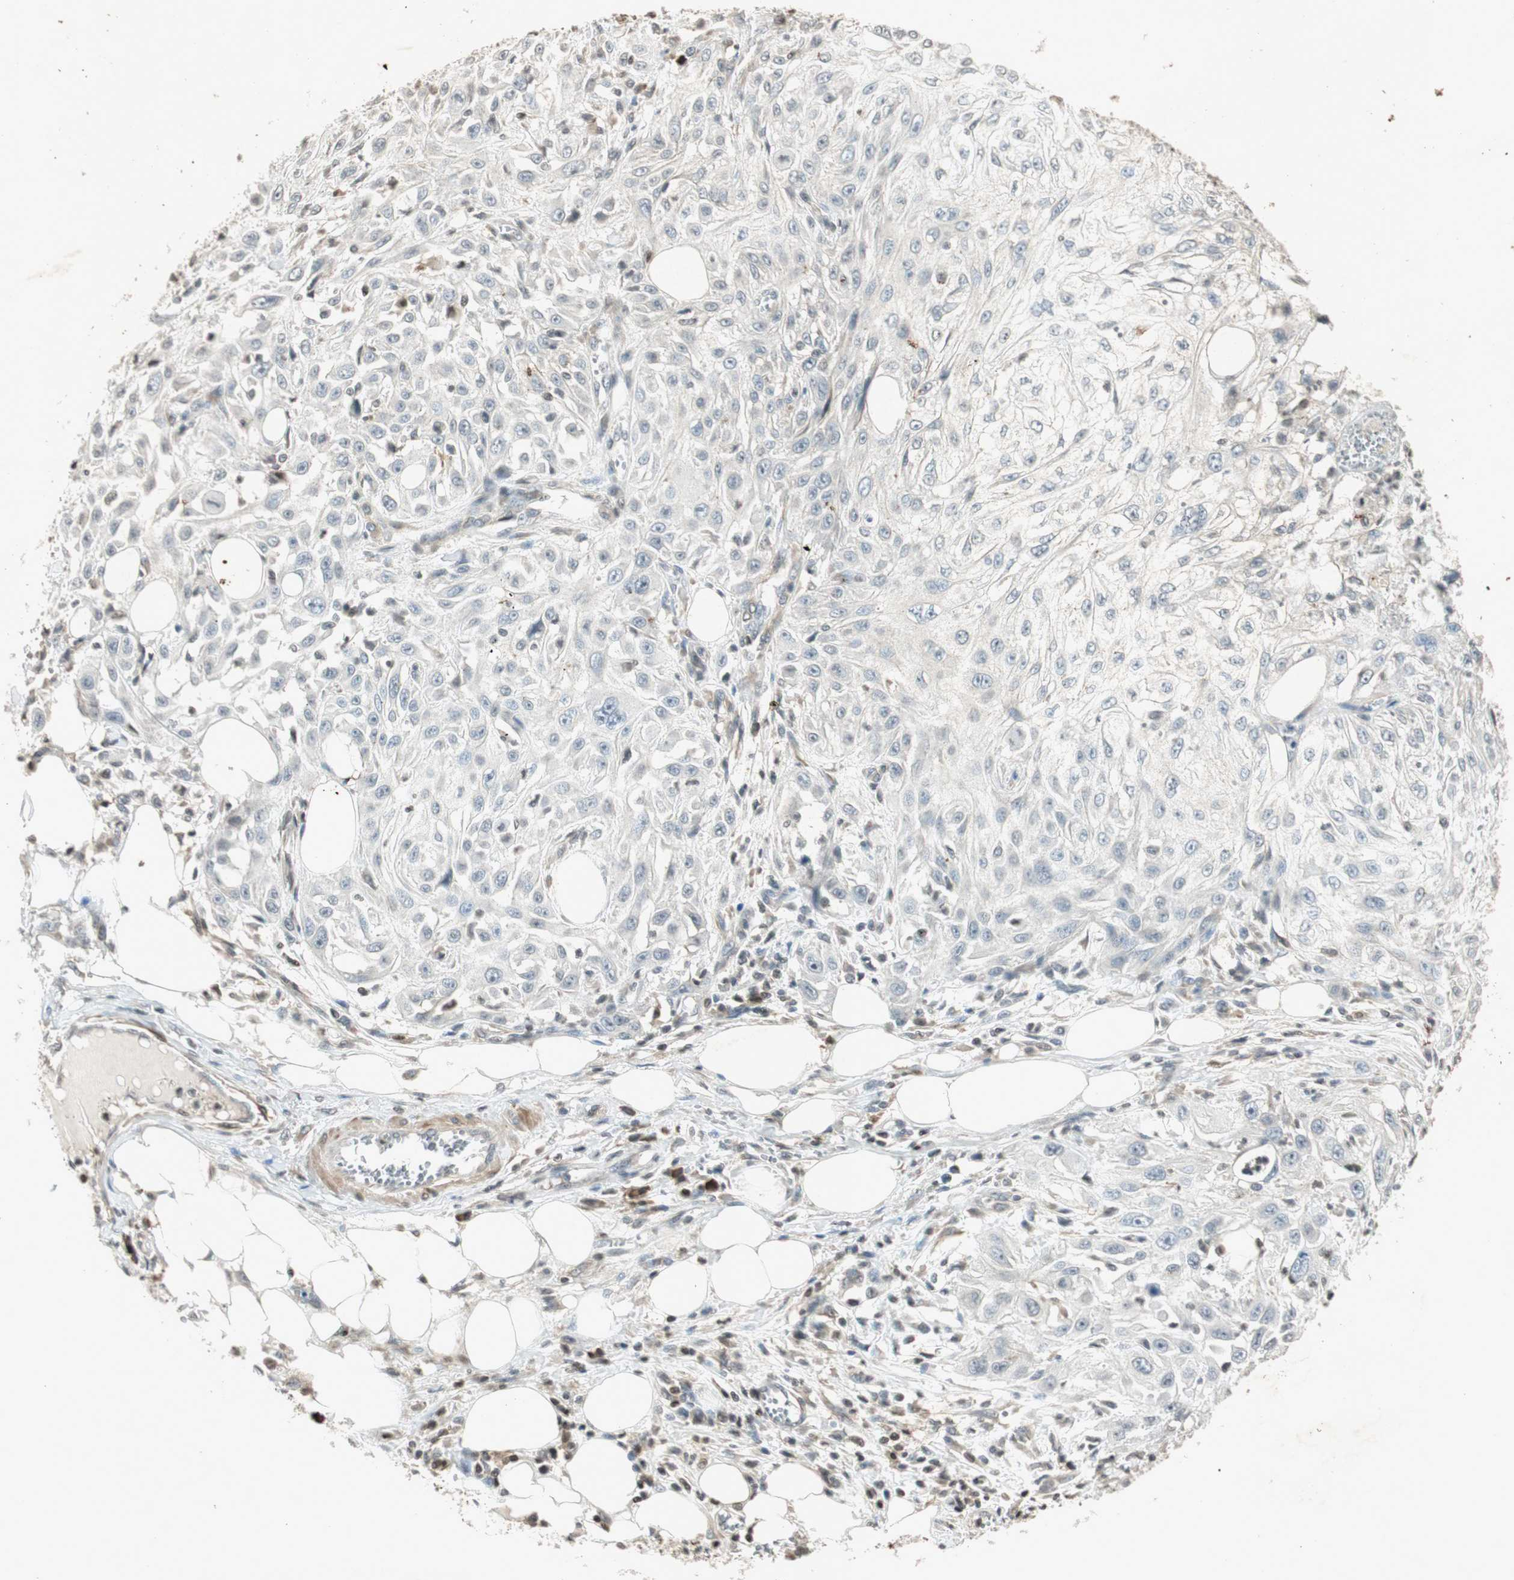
{"staining": {"intensity": "negative", "quantity": "none", "location": "none"}, "tissue": "skin cancer", "cell_type": "Tumor cells", "image_type": "cancer", "snomed": [{"axis": "morphology", "description": "Squamous cell carcinoma, NOS"}, {"axis": "topography", "description": "Skin"}], "caption": "Protein analysis of skin cancer shows no significant staining in tumor cells.", "gene": "PRKG1", "patient": {"sex": "male", "age": 75}}